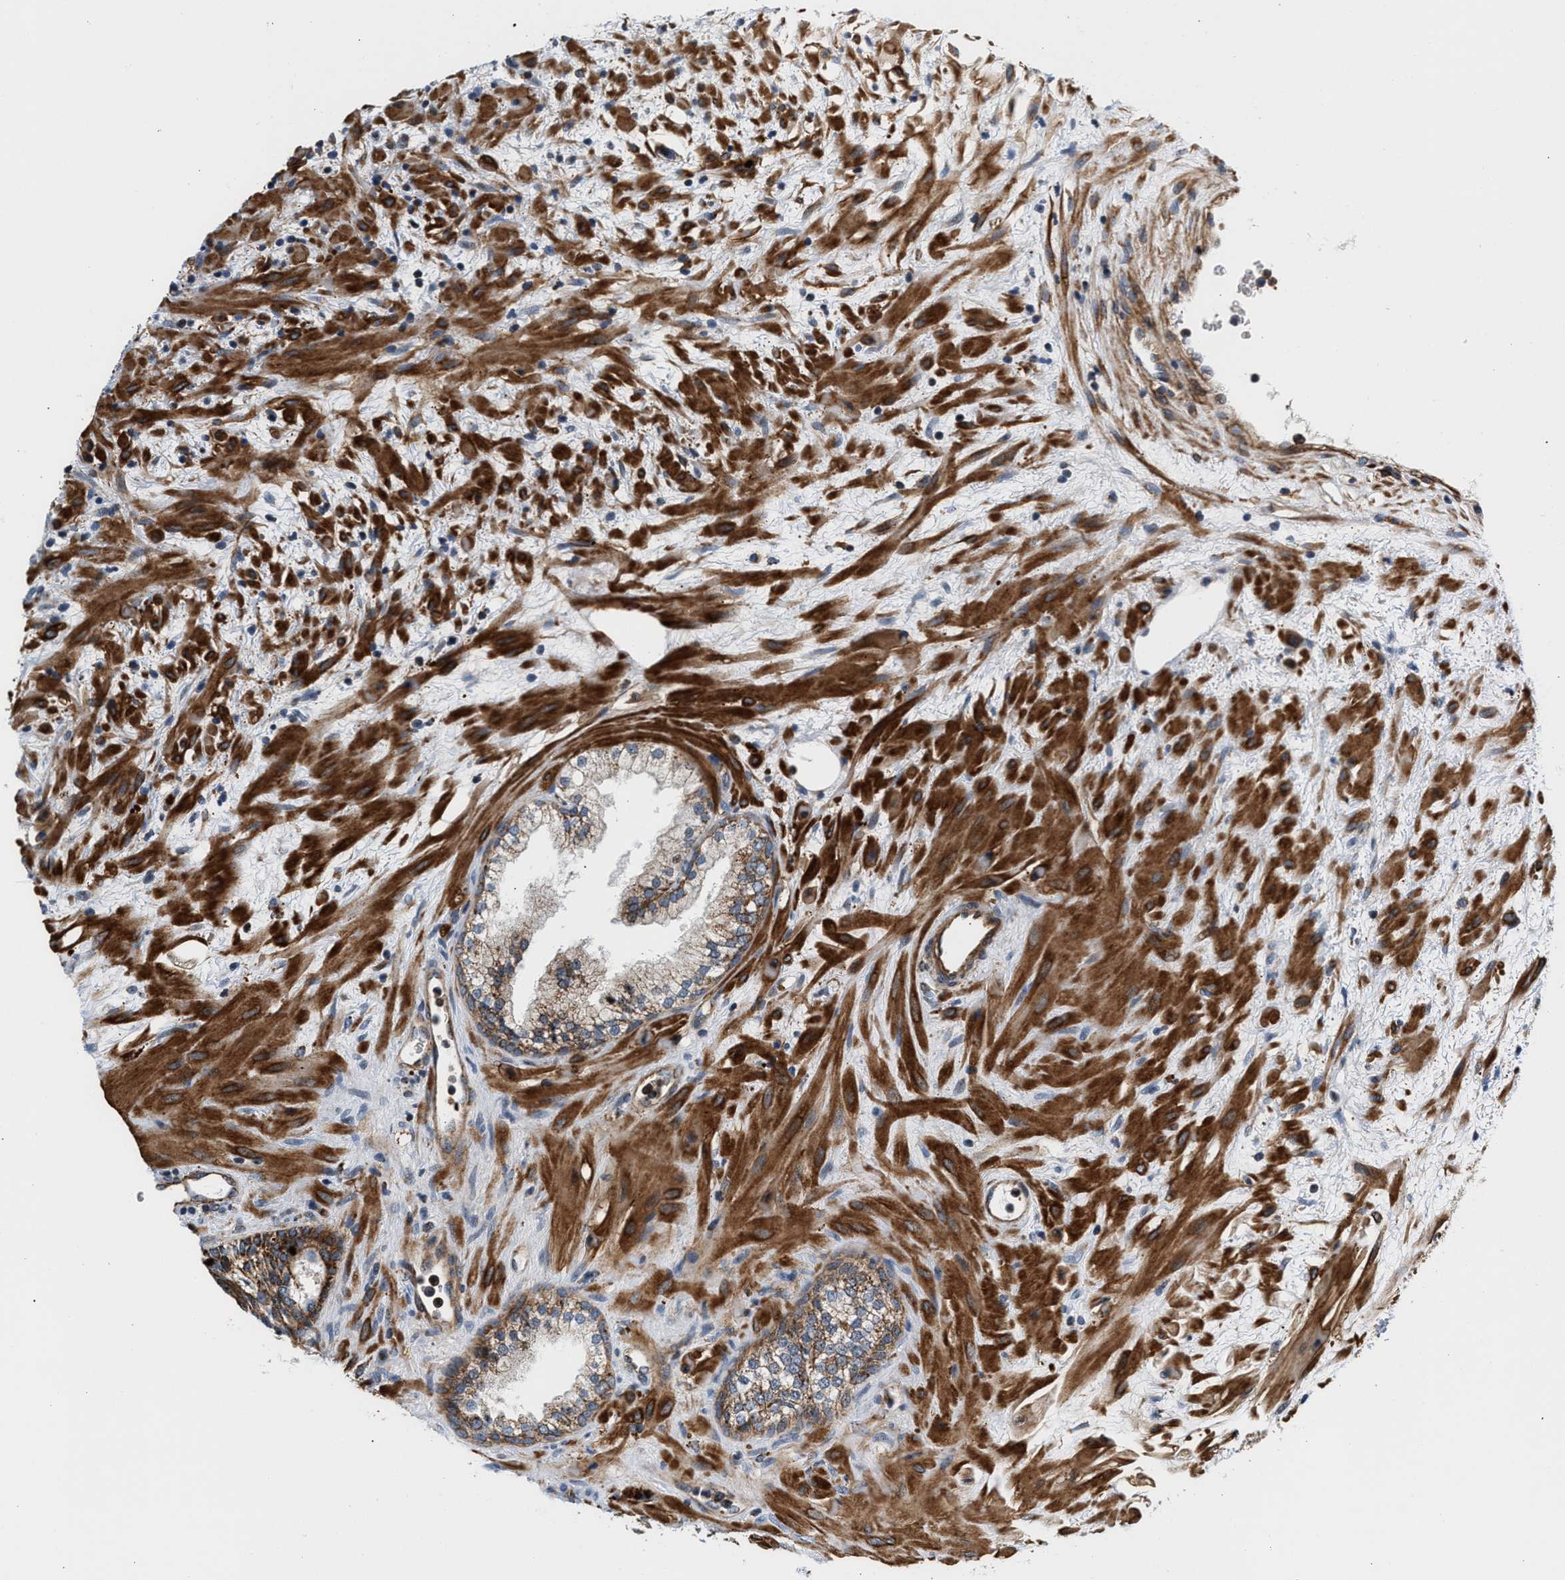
{"staining": {"intensity": "moderate", "quantity": ">75%", "location": "cytoplasmic/membranous"}, "tissue": "prostate", "cell_type": "Glandular cells", "image_type": "normal", "snomed": [{"axis": "morphology", "description": "Normal tissue, NOS"}, {"axis": "topography", "description": "Prostate"}], "caption": "An IHC micrograph of benign tissue is shown. Protein staining in brown labels moderate cytoplasmic/membranous positivity in prostate within glandular cells. Using DAB (brown) and hematoxylin (blue) stains, captured at high magnification using brightfield microscopy.", "gene": "SGK1", "patient": {"sex": "male", "age": 76}}